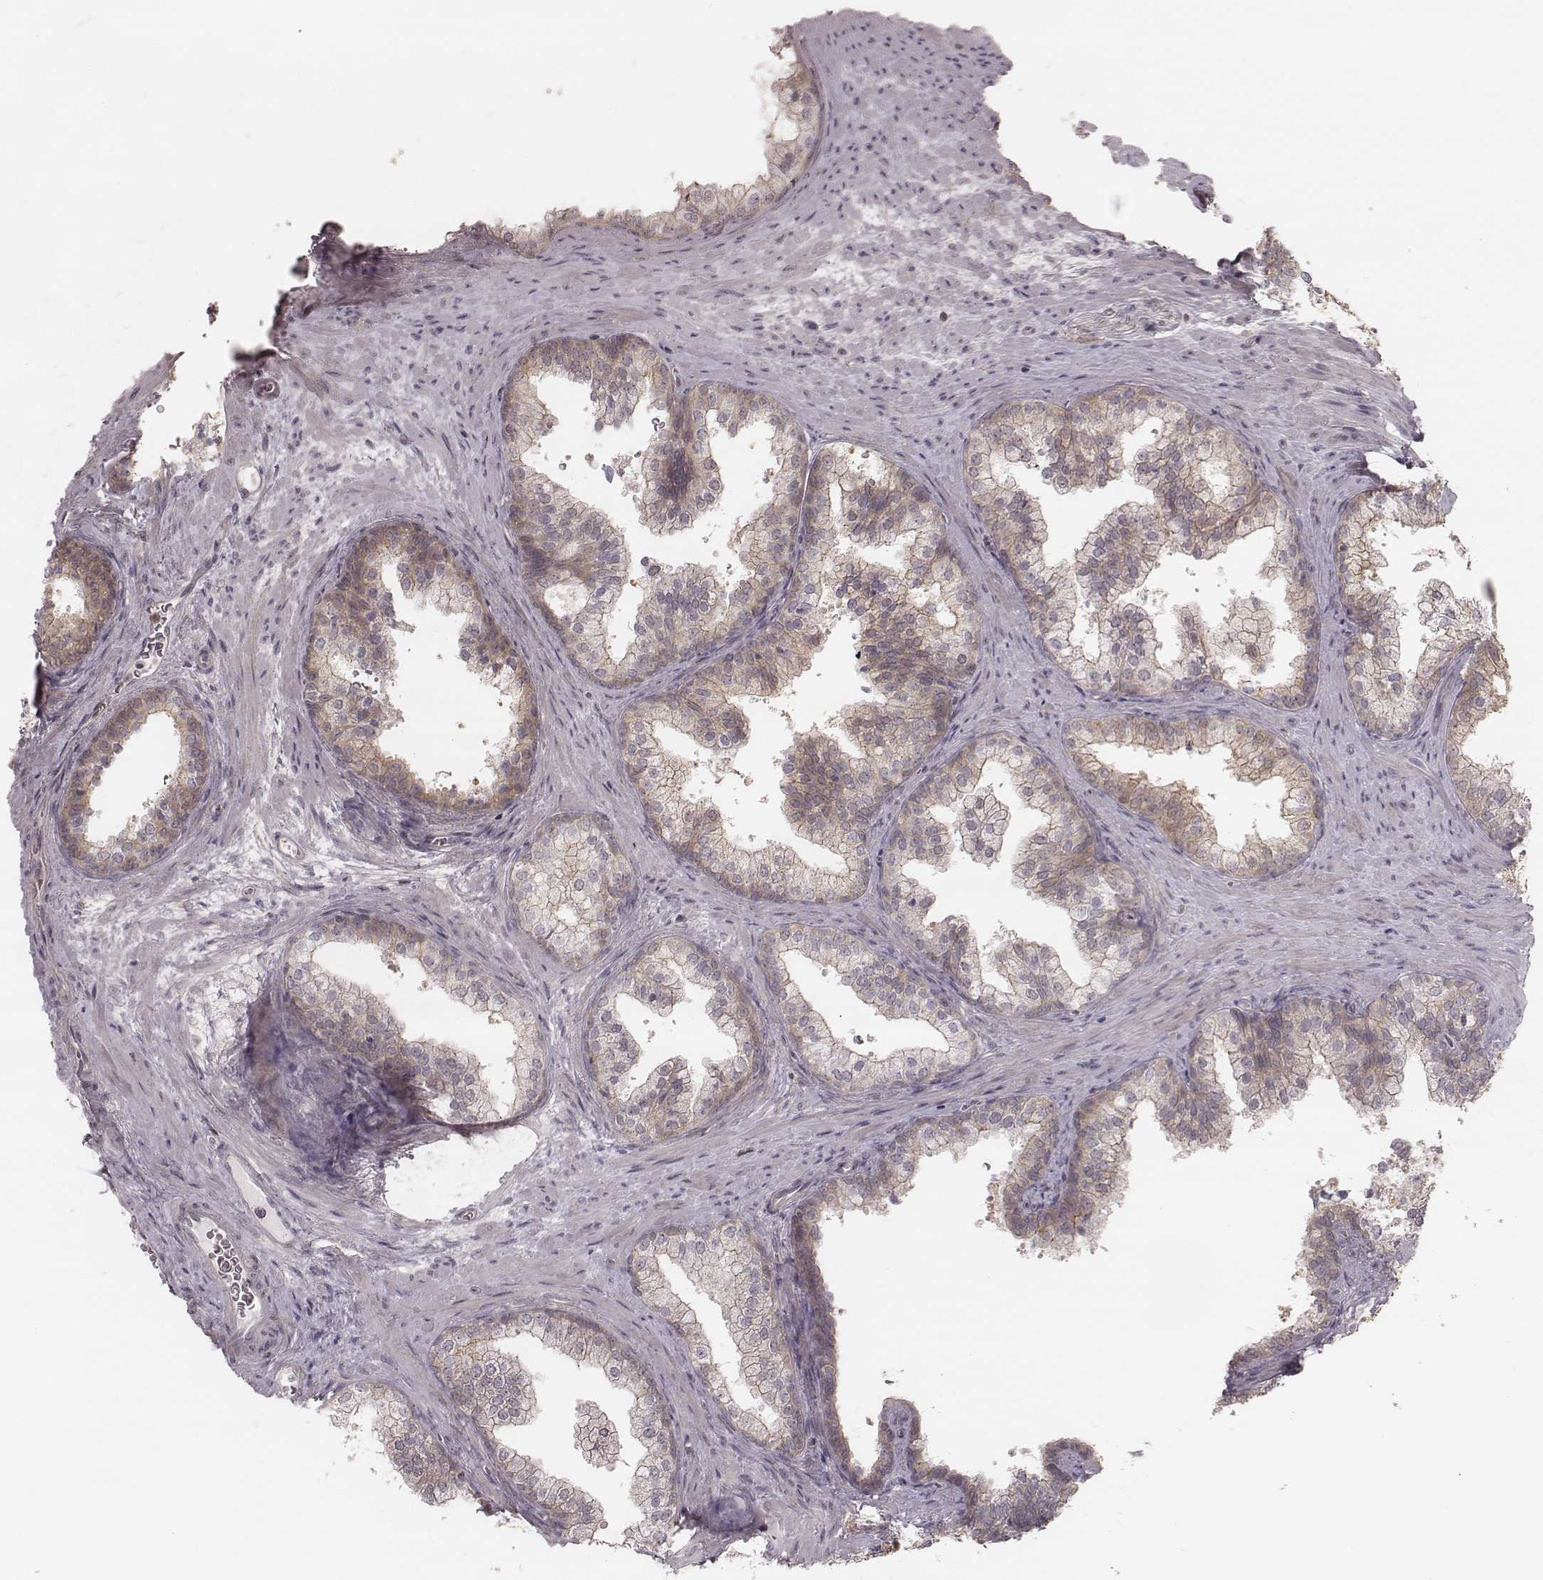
{"staining": {"intensity": "weak", "quantity": "<25%", "location": "cytoplasmic/membranous"}, "tissue": "prostate", "cell_type": "Glandular cells", "image_type": "normal", "snomed": [{"axis": "morphology", "description": "Normal tissue, NOS"}, {"axis": "topography", "description": "Prostate"}], "caption": "The immunohistochemistry (IHC) micrograph has no significant staining in glandular cells of prostate.", "gene": "TDRD5", "patient": {"sex": "male", "age": 79}}